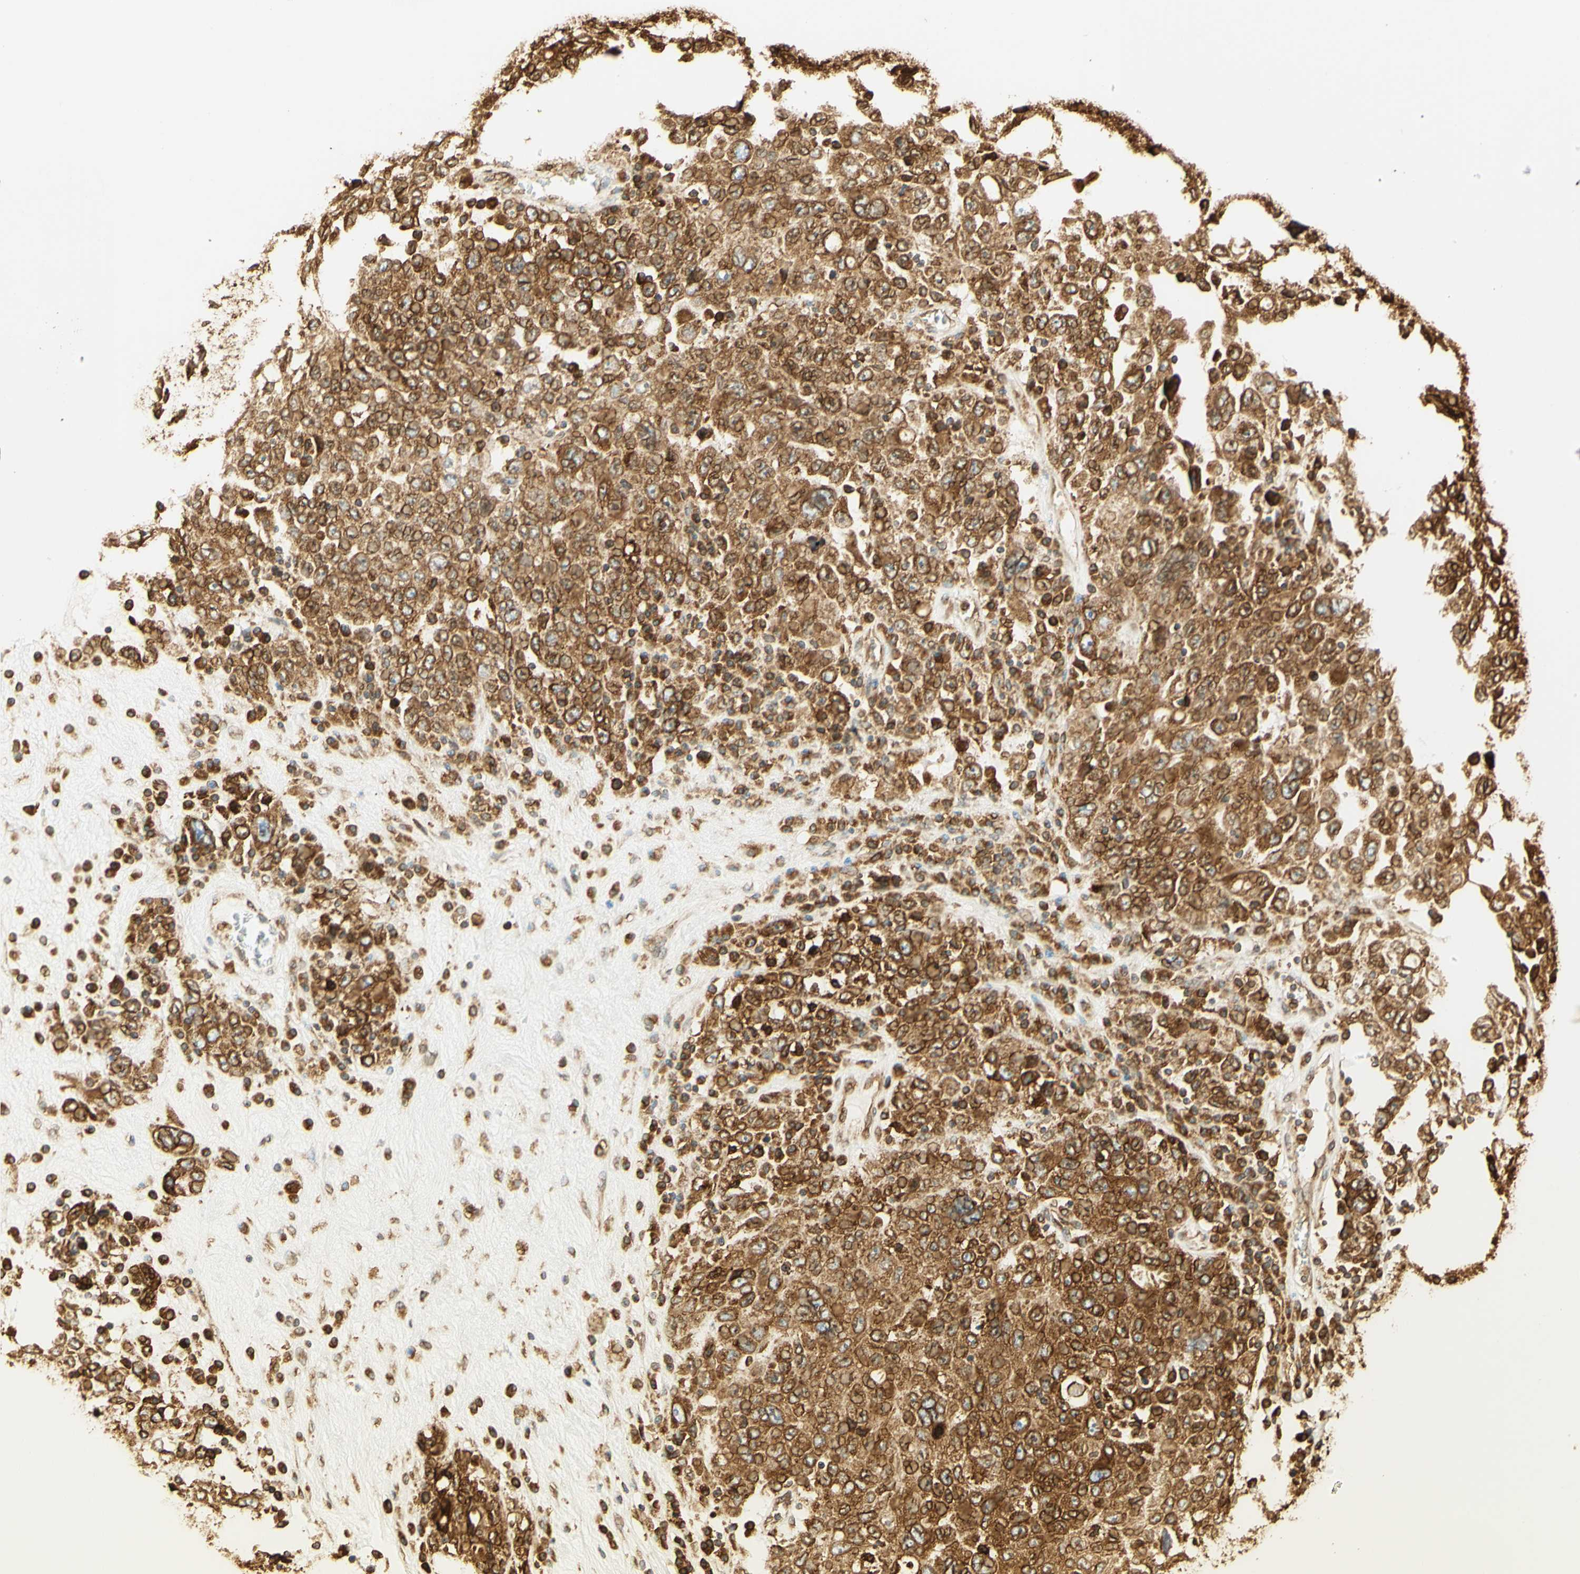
{"staining": {"intensity": "moderate", "quantity": ">75%", "location": "cytoplasmic/membranous"}, "tissue": "ovarian cancer", "cell_type": "Tumor cells", "image_type": "cancer", "snomed": [{"axis": "morphology", "description": "Carcinoma, endometroid"}, {"axis": "topography", "description": "Ovary"}], "caption": "Immunohistochemical staining of ovarian endometroid carcinoma demonstrates moderate cytoplasmic/membranous protein positivity in about >75% of tumor cells.", "gene": "CANX", "patient": {"sex": "female", "age": 62}}